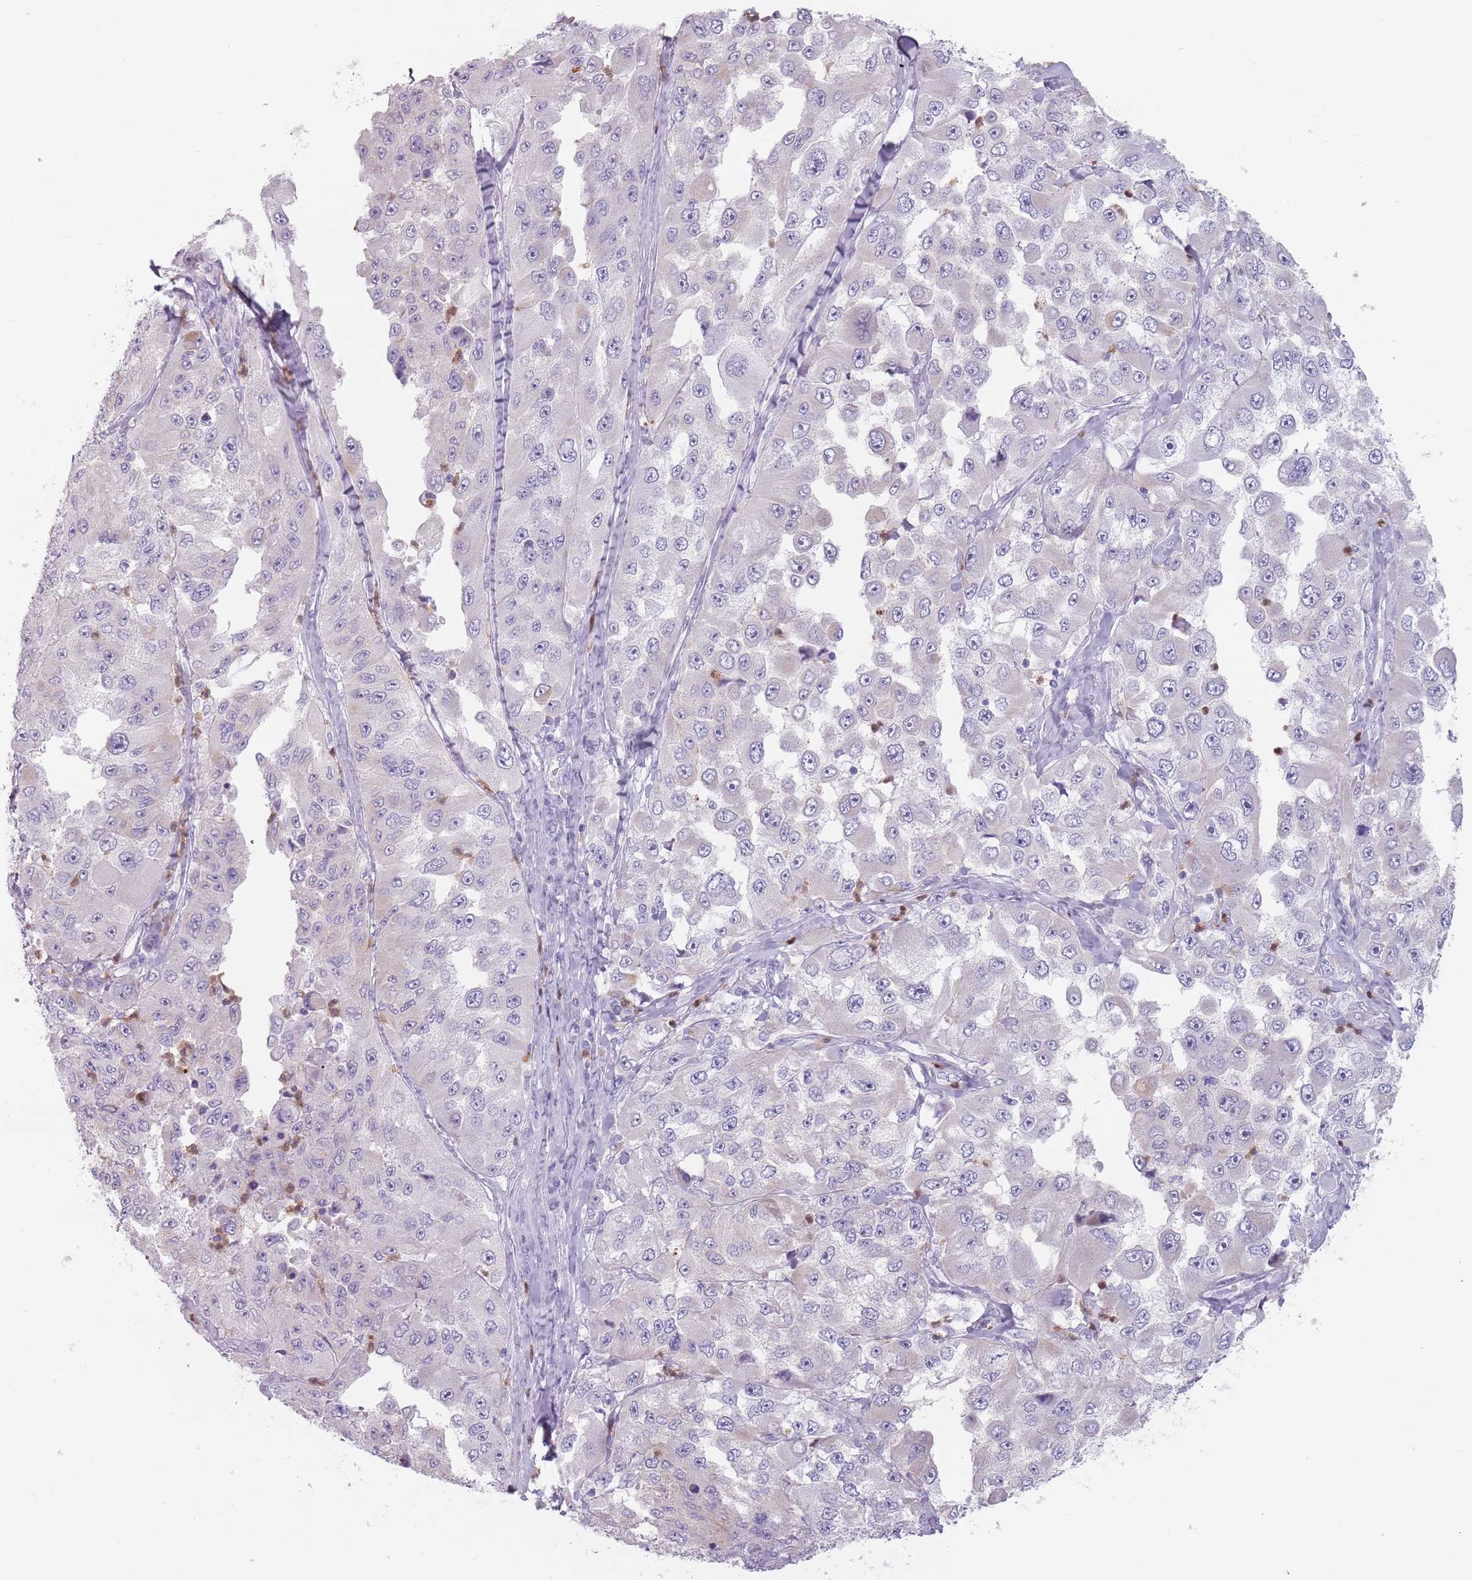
{"staining": {"intensity": "negative", "quantity": "none", "location": "none"}, "tissue": "melanoma", "cell_type": "Tumor cells", "image_type": "cancer", "snomed": [{"axis": "morphology", "description": "Malignant melanoma, Metastatic site"}, {"axis": "topography", "description": "Lymph node"}], "caption": "Tumor cells show no significant protein staining in melanoma.", "gene": "ZNF584", "patient": {"sex": "male", "age": 62}}